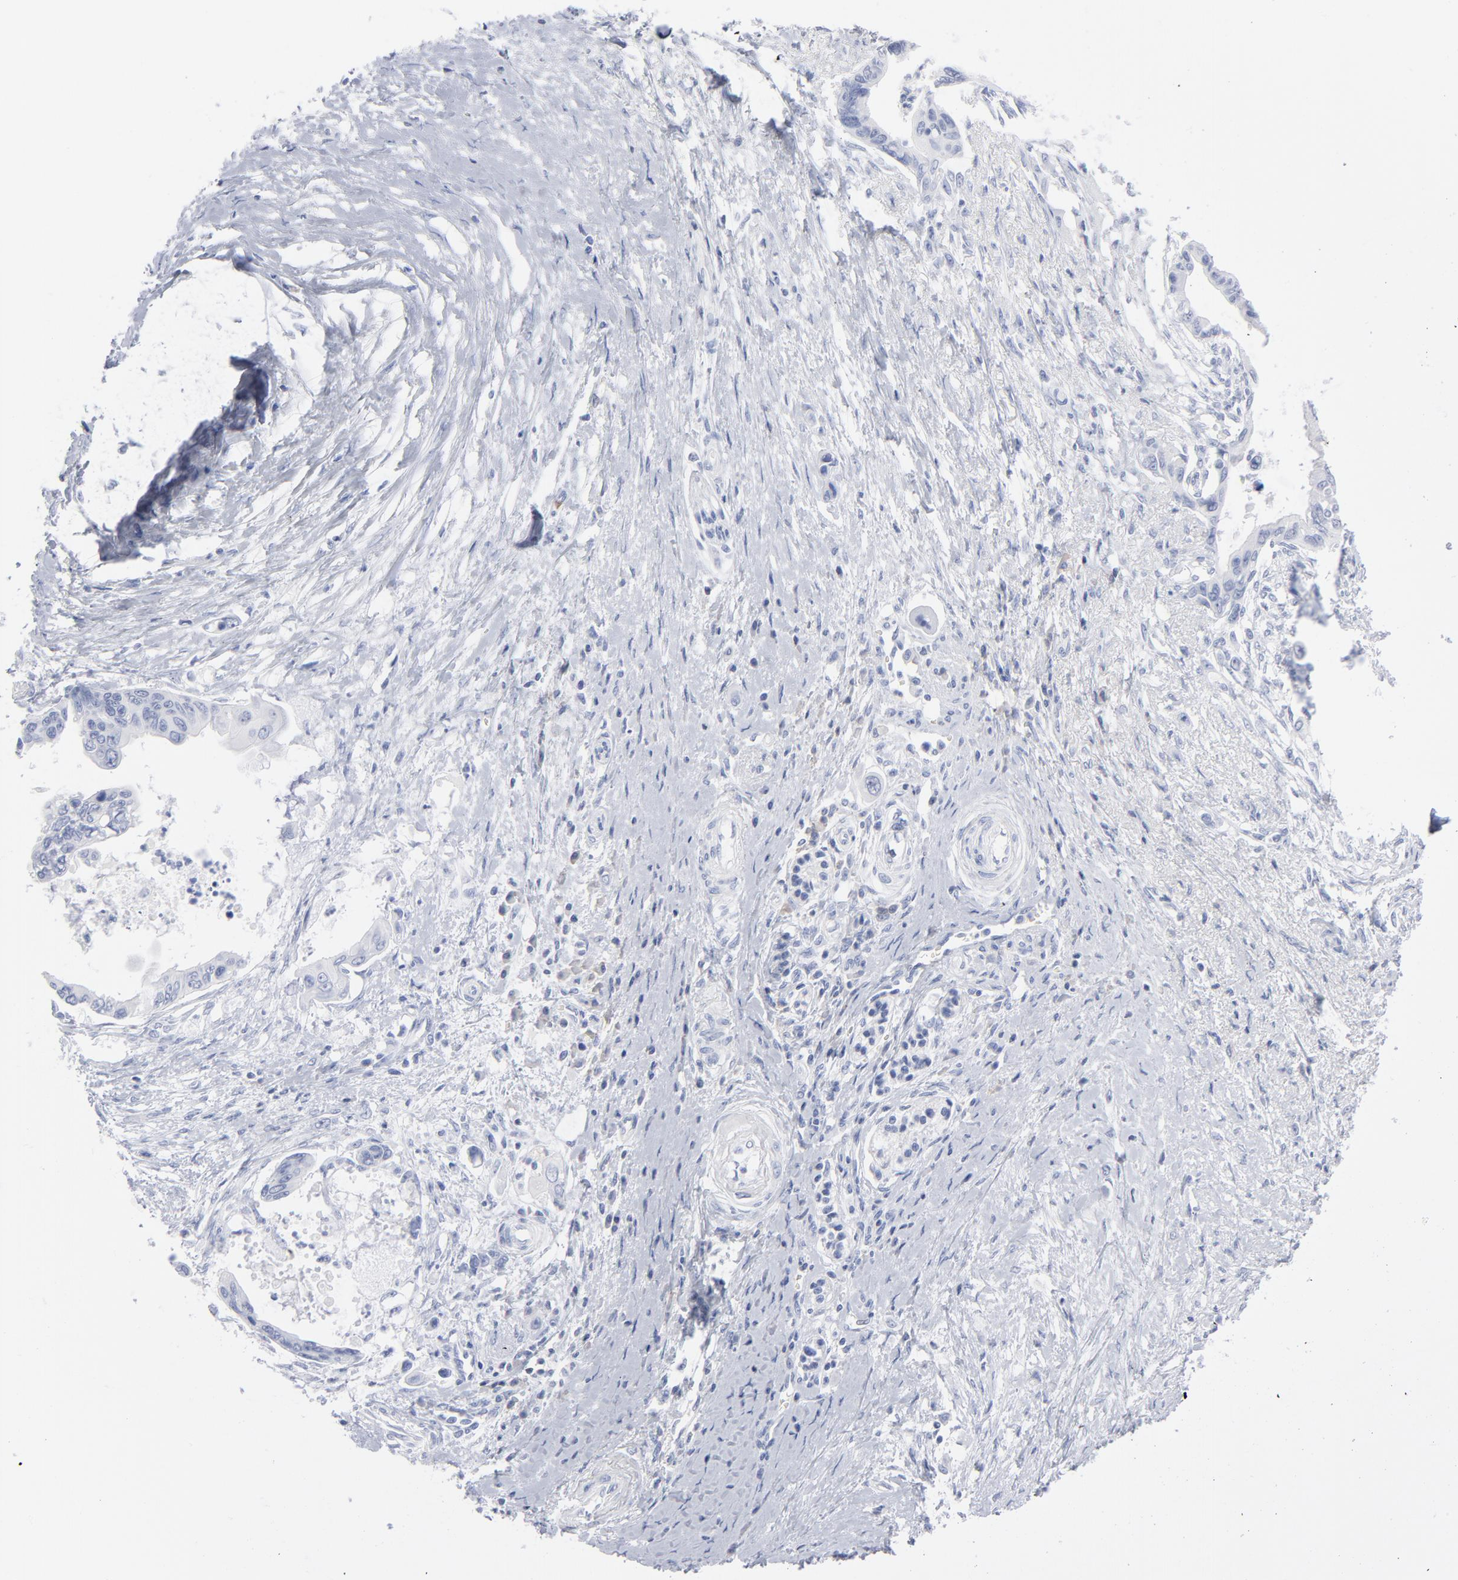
{"staining": {"intensity": "negative", "quantity": "none", "location": "none"}, "tissue": "pancreatic cancer", "cell_type": "Tumor cells", "image_type": "cancer", "snomed": [{"axis": "morphology", "description": "Adenocarcinoma, NOS"}, {"axis": "topography", "description": "Pancreas"}], "caption": "DAB (3,3'-diaminobenzidine) immunohistochemical staining of pancreatic cancer exhibits no significant staining in tumor cells. (DAB (3,3'-diaminobenzidine) IHC with hematoxylin counter stain).", "gene": "P2RY8", "patient": {"sex": "female", "age": 70}}